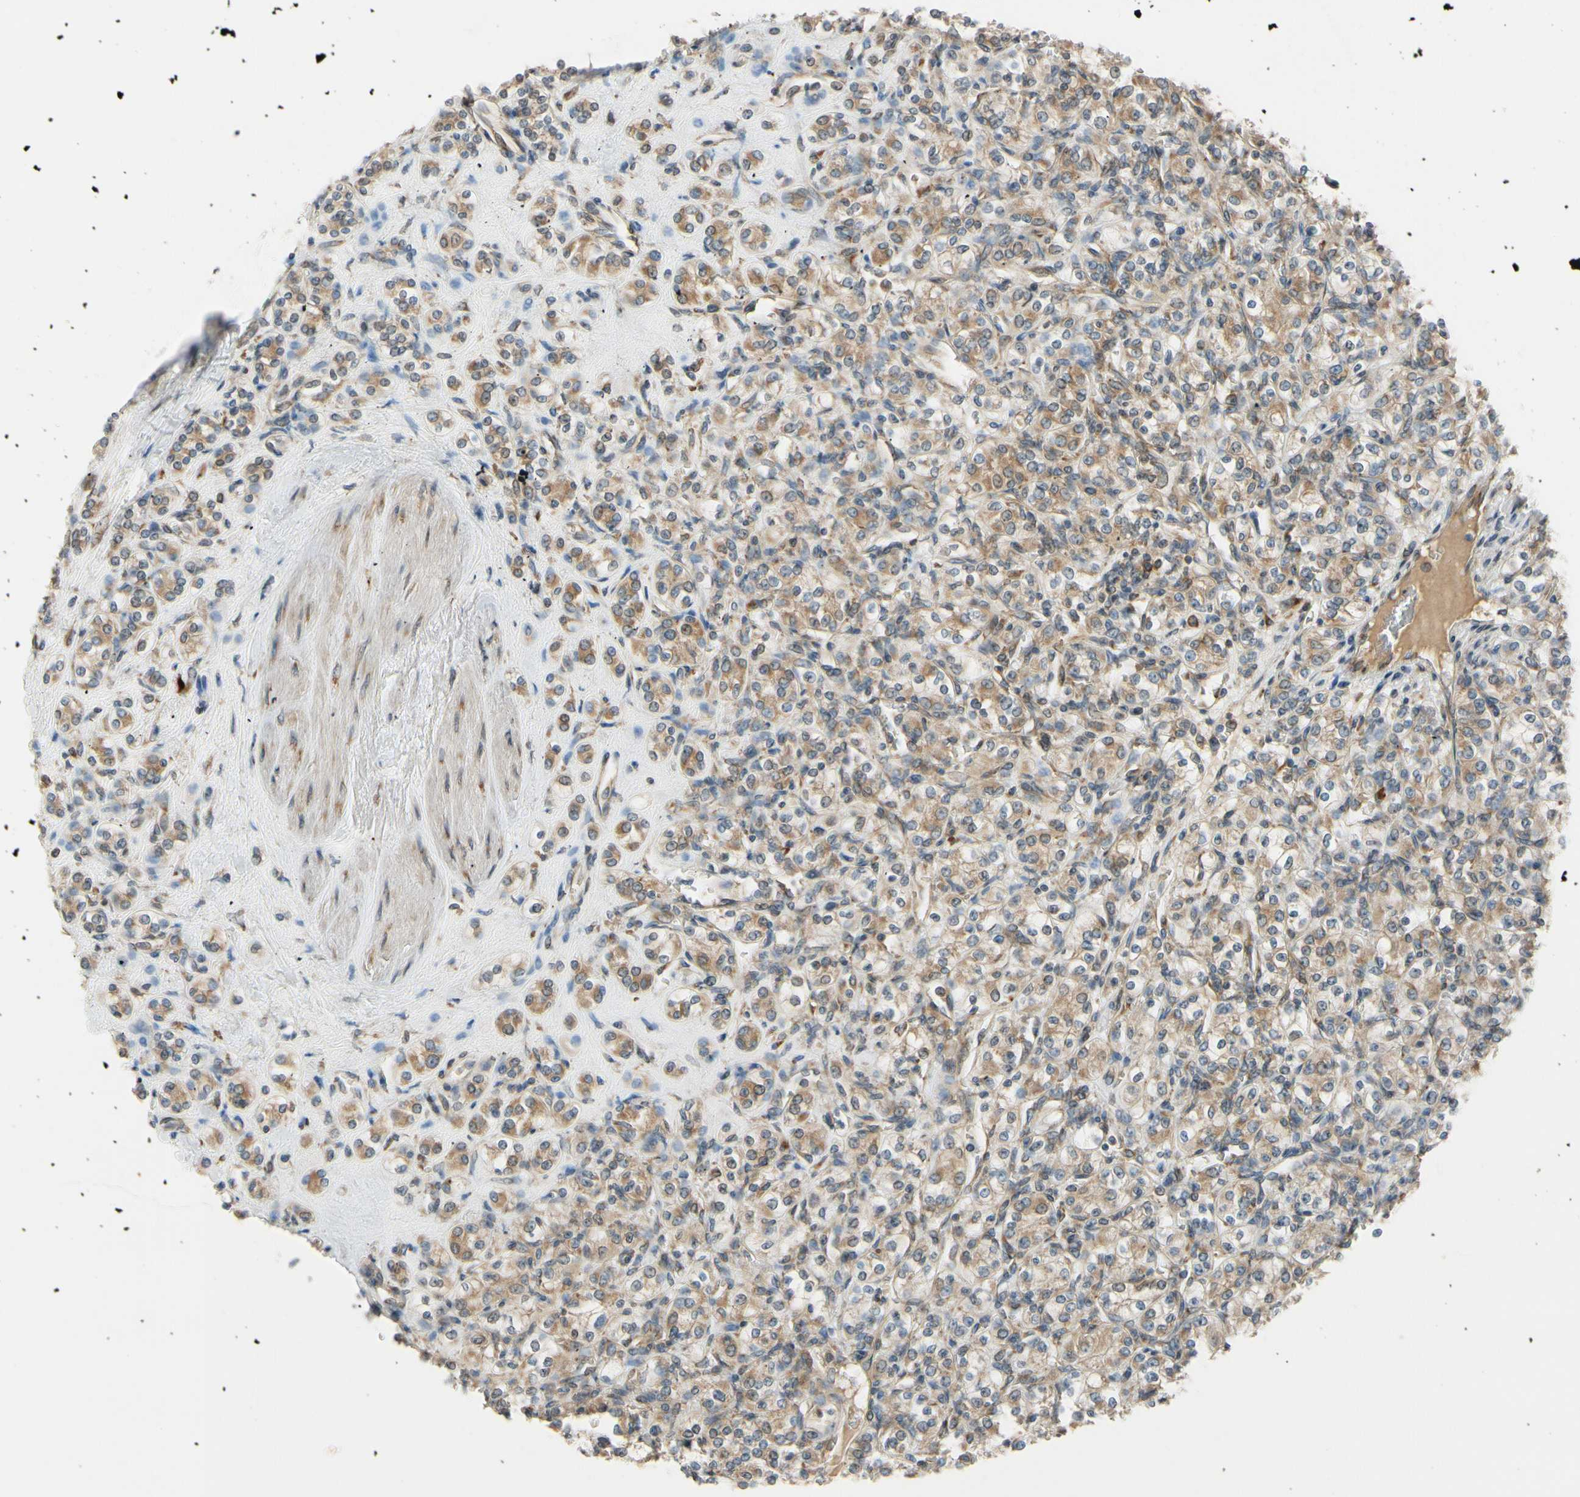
{"staining": {"intensity": "weak", "quantity": "25%-75%", "location": "cytoplasmic/membranous"}, "tissue": "renal cancer", "cell_type": "Tumor cells", "image_type": "cancer", "snomed": [{"axis": "morphology", "description": "Adenocarcinoma, NOS"}, {"axis": "topography", "description": "Kidney"}], "caption": "Renal adenocarcinoma stained with a protein marker demonstrates weak staining in tumor cells.", "gene": "RPN2", "patient": {"sex": "male", "age": 77}}